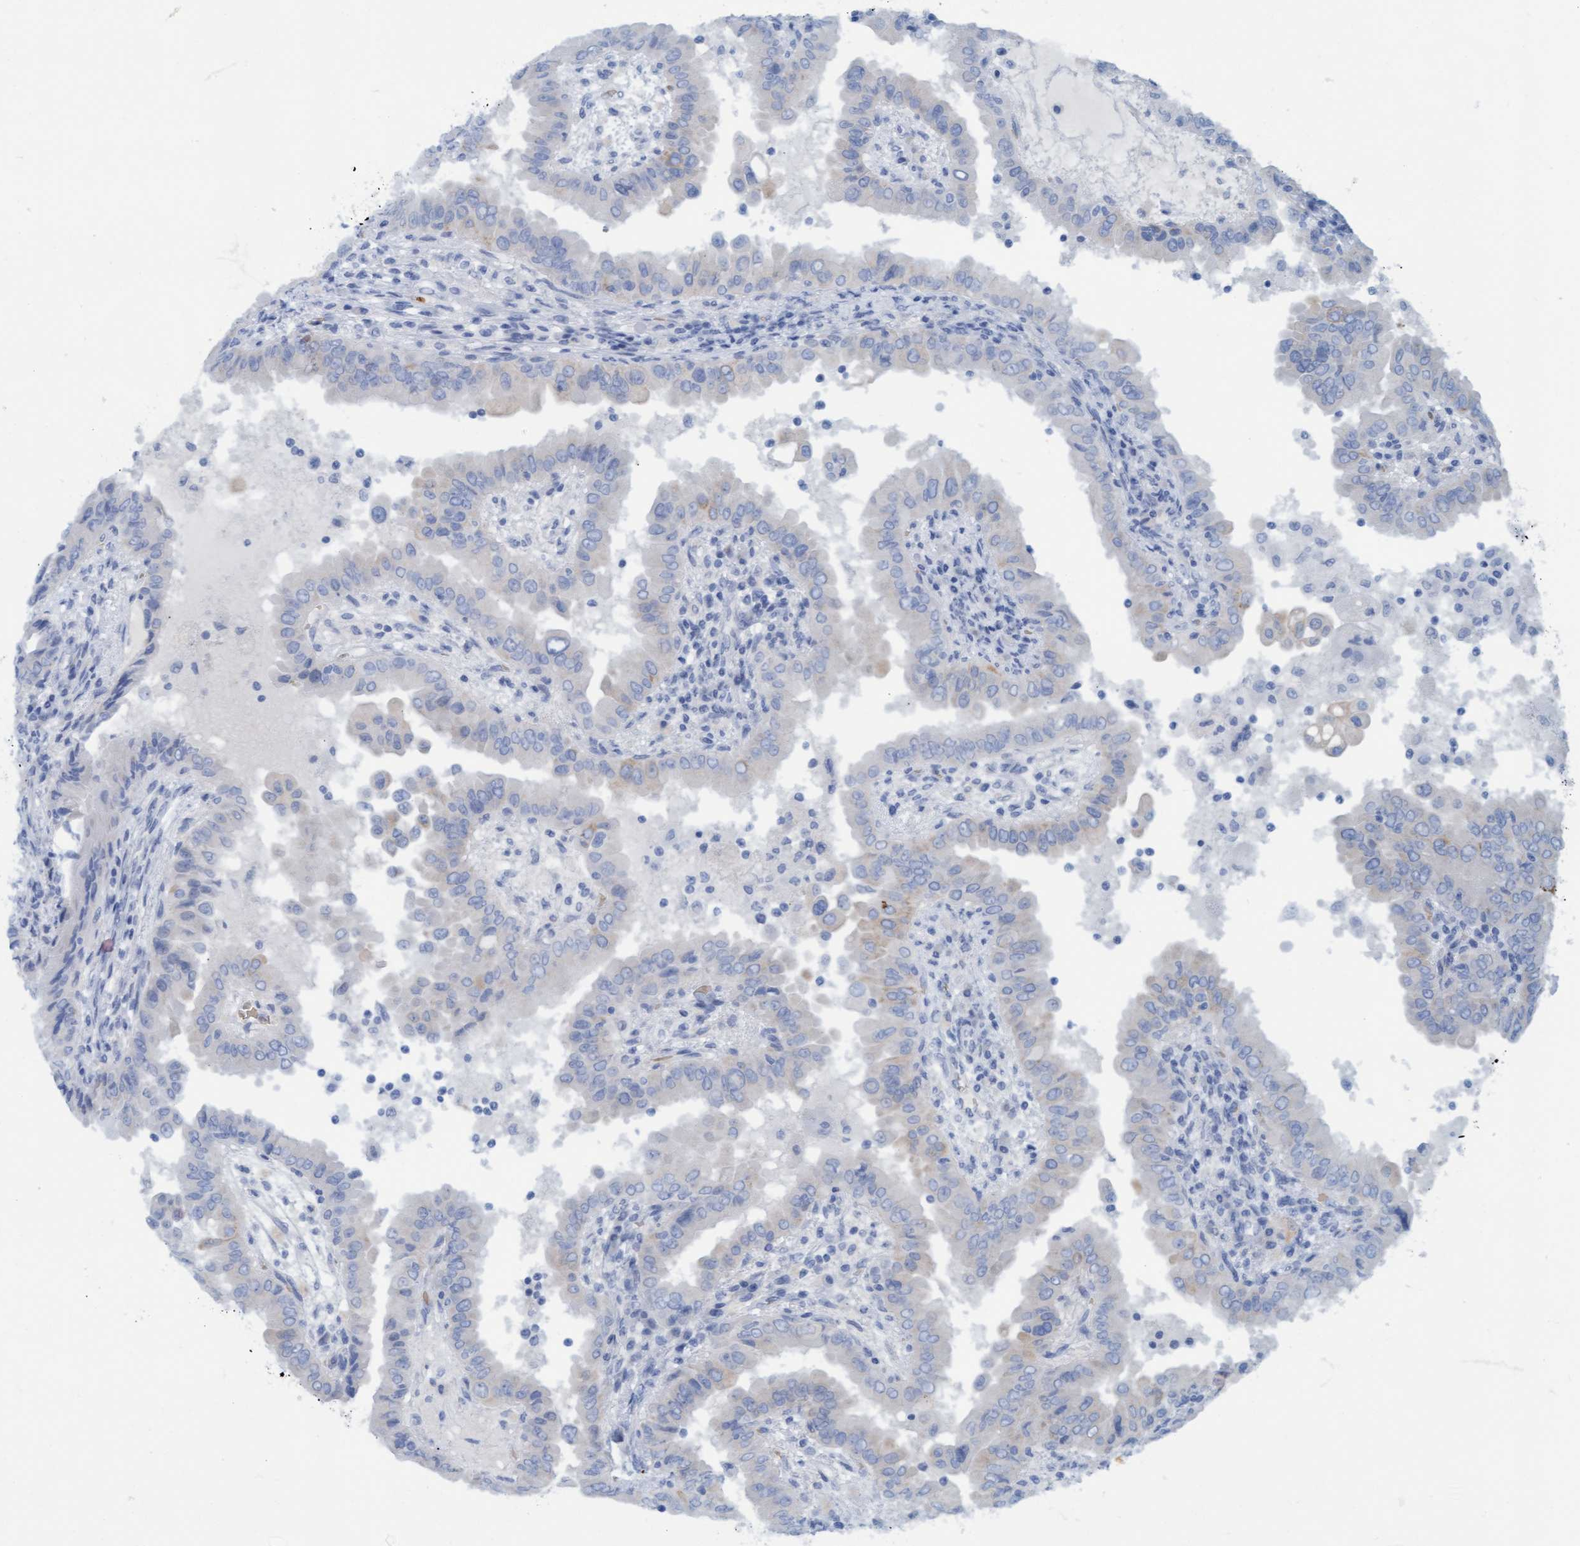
{"staining": {"intensity": "negative", "quantity": "none", "location": "none"}, "tissue": "thyroid cancer", "cell_type": "Tumor cells", "image_type": "cancer", "snomed": [{"axis": "morphology", "description": "Papillary adenocarcinoma, NOS"}, {"axis": "topography", "description": "Thyroid gland"}], "caption": "The photomicrograph exhibits no significant staining in tumor cells of papillary adenocarcinoma (thyroid).", "gene": "P2RX5", "patient": {"sex": "male", "age": 33}}